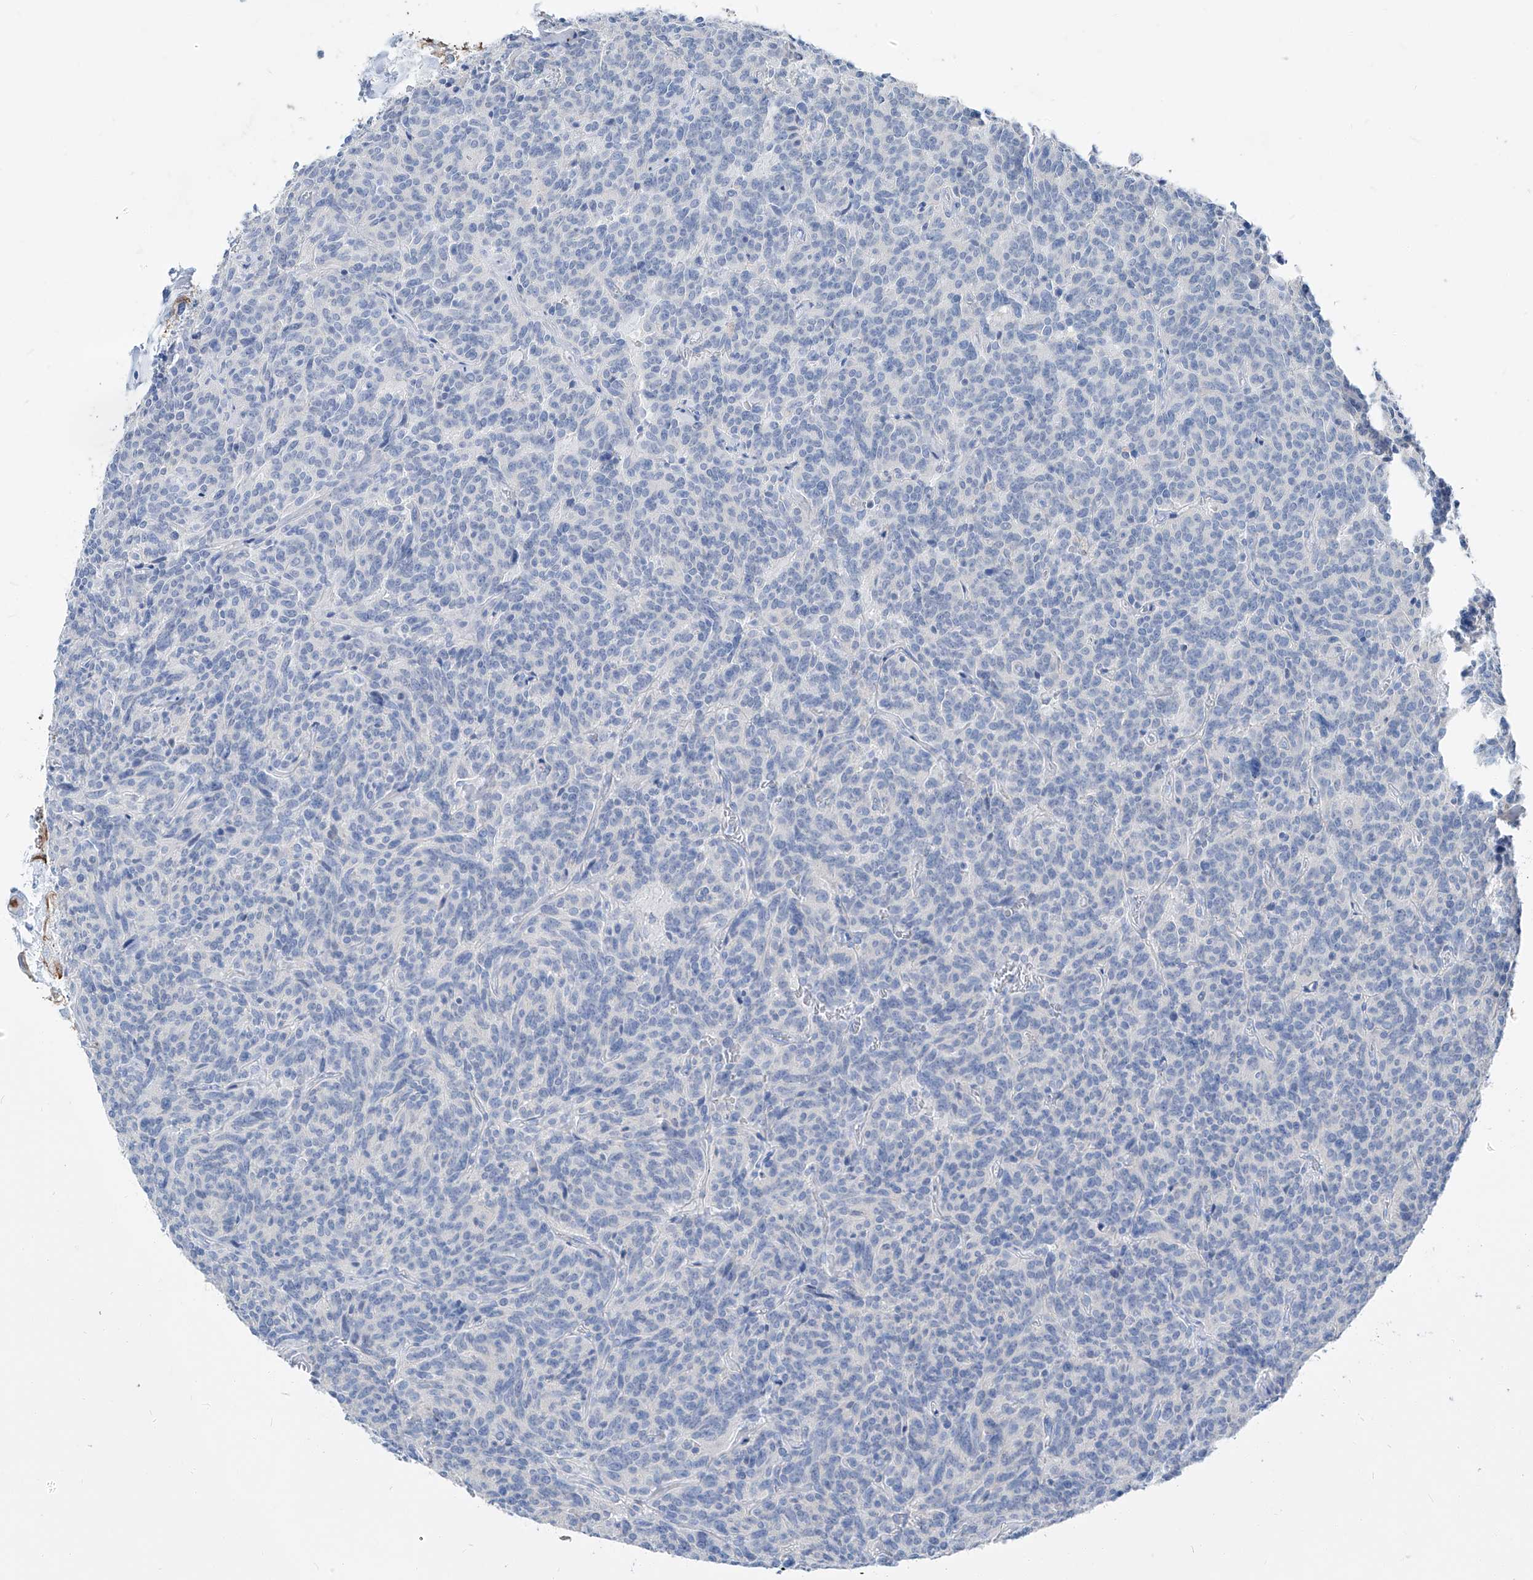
{"staining": {"intensity": "negative", "quantity": "none", "location": "none"}, "tissue": "carcinoid", "cell_type": "Tumor cells", "image_type": "cancer", "snomed": [{"axis": "morphology", "description": "Carcinoid, malignant, NOS"}, {"axis": "topography", "description": "Lung"}], "caption": "Micrograph shows no significant protein staining in tumor cells of carcinoid. The staining is performed using DAB (3,3'-diaminobenzidine) brown chromogen with nuclei counter-stained in using hematoxylin.", "gene": "FRS3", "patient": {"sex": "female", "age": 46}}